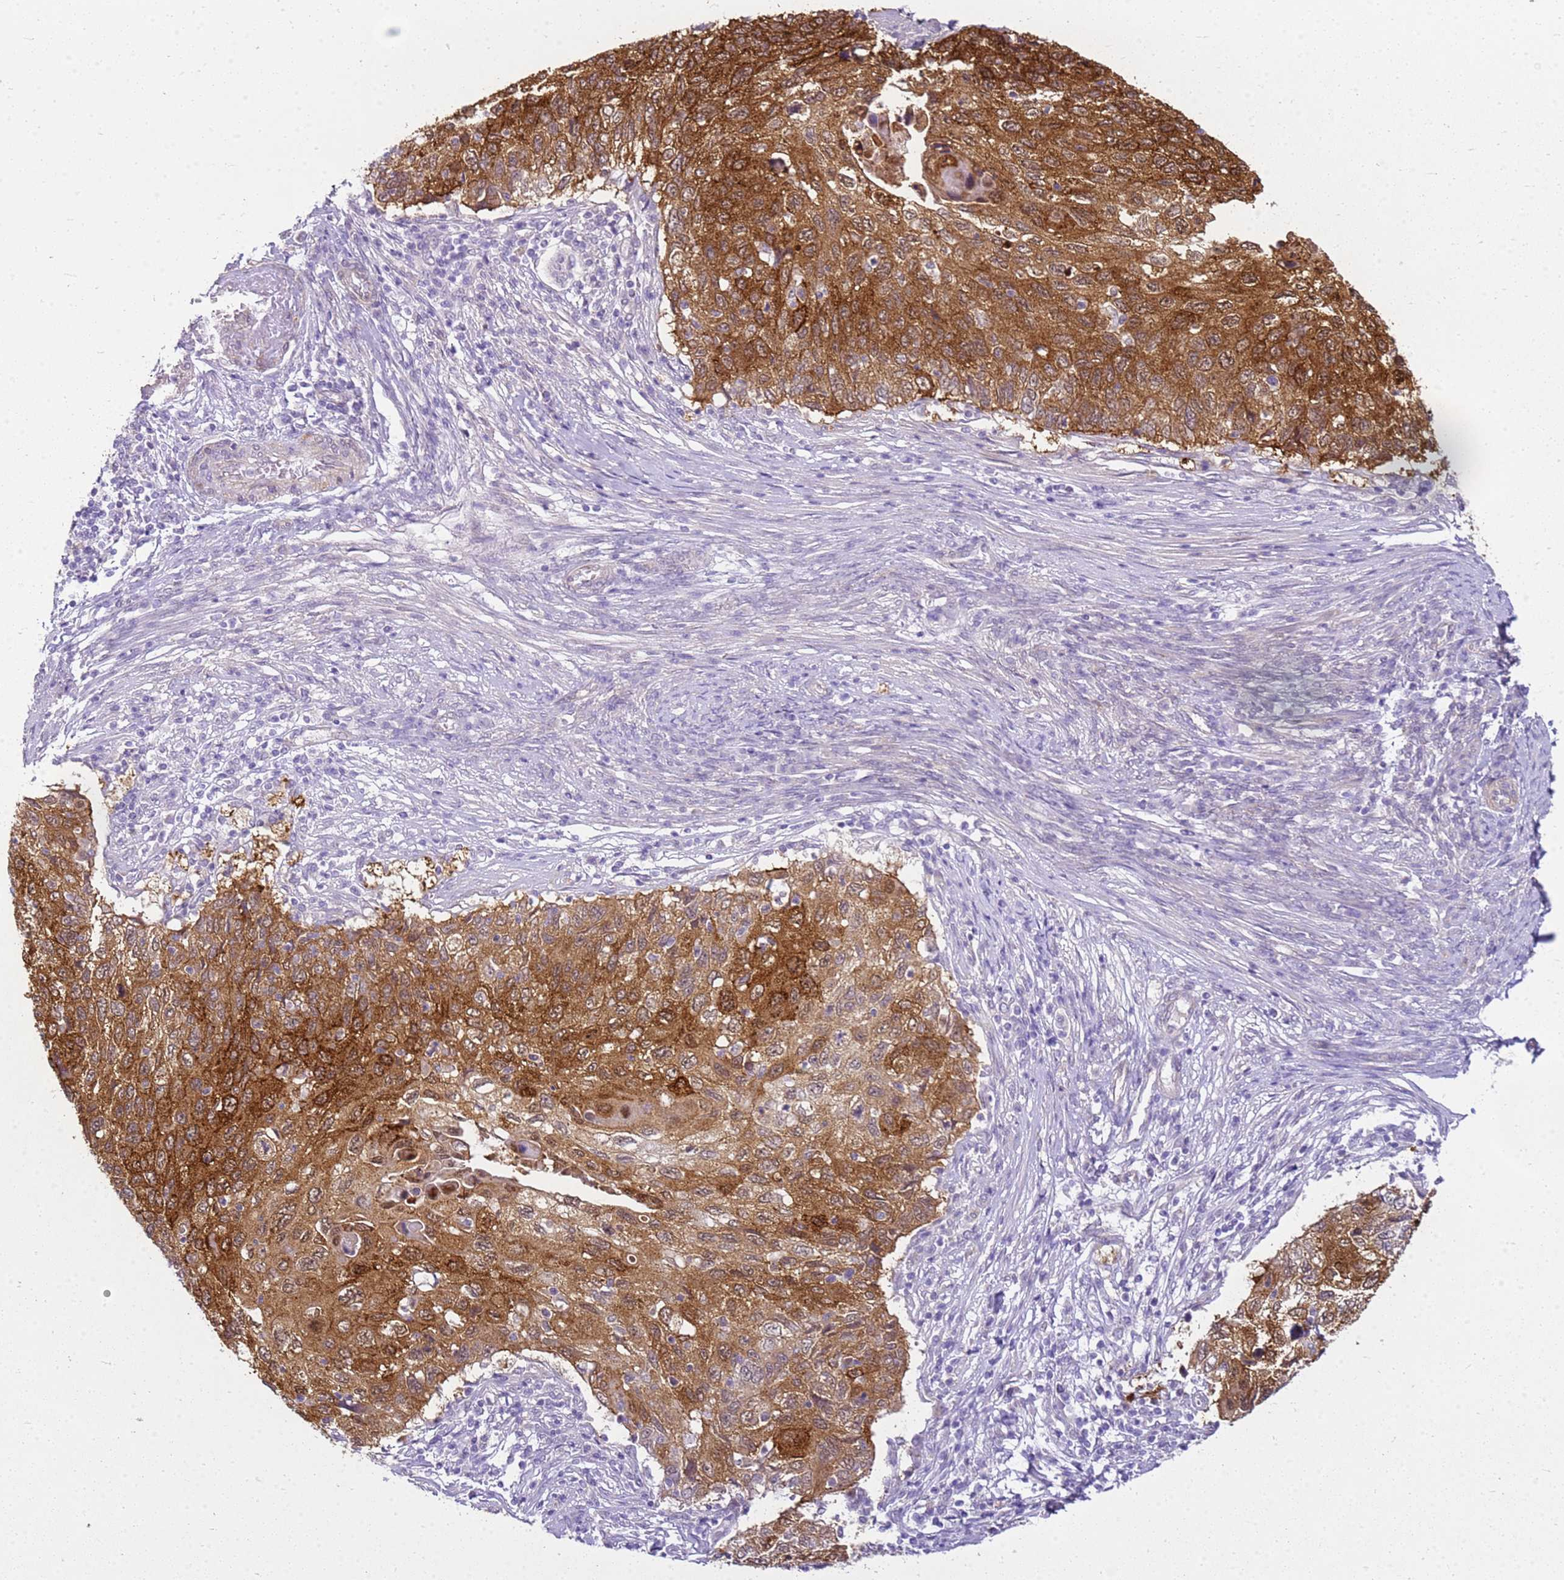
{"staining": {"intensity": "strong", "quantity": ">75%", "location": "cytoplasmic/membranous"}, "tissue": "cervical cancer", "cell_type": "Tumor cells", "image_type": "cancer", "snomed": [{"axis": "morphology", "description": "Squamous cell carcinoma, NOS"}, {"axis": "topography", "description": "Cervix"}], "caption": "Brown immunohistochemical staining in human squamous cell carcinoma (cervical) displays strong cytoplasmic/membranous staining in about >75% of tumor cells. (Brightfield microscopy of DAB IHC at high magnification).", "gene": "HSPB1", "patient": {"sex": "female", "age": 70}}